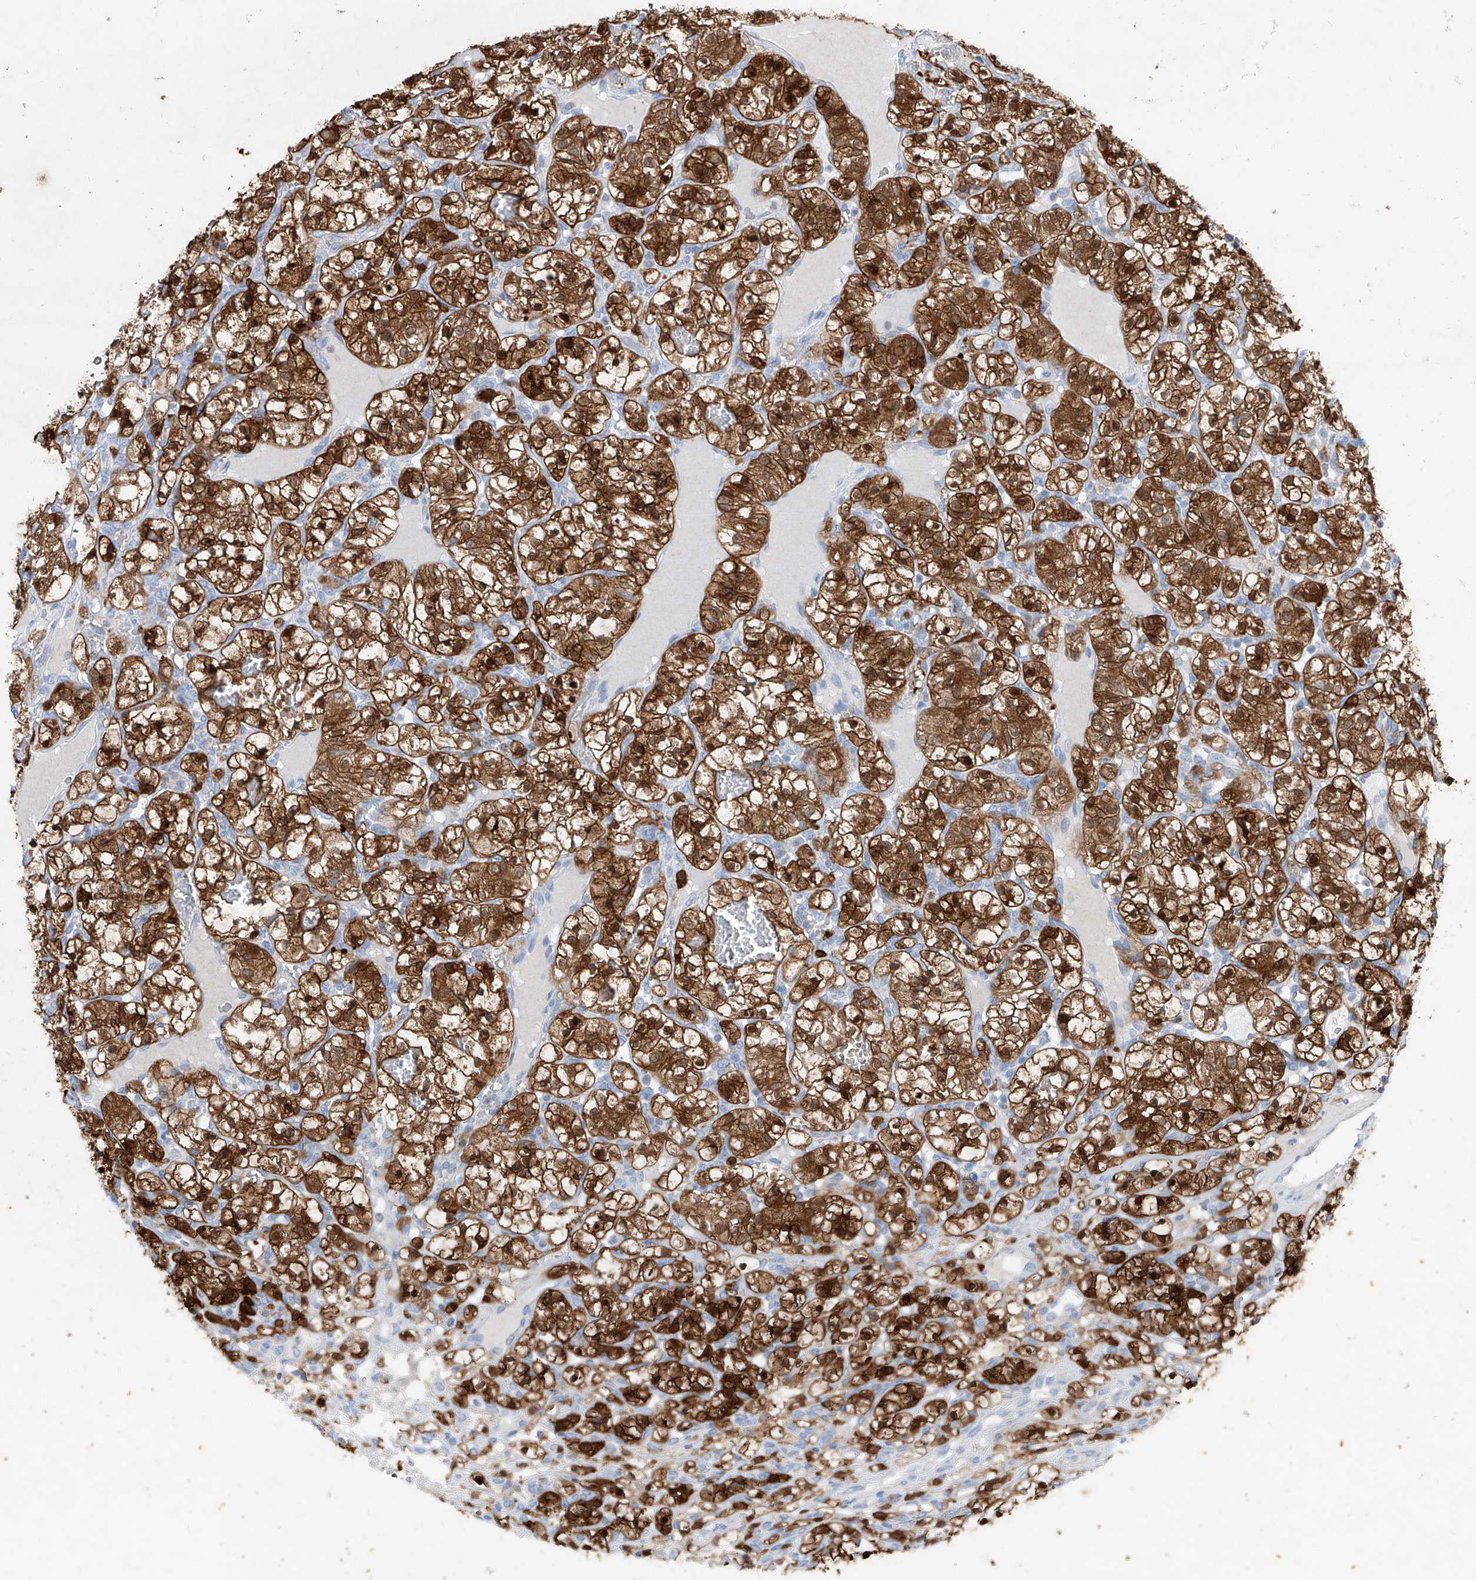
{"staining": {"intensity": "strong", "quantity": ">75%", "location": "cytoplasmic/membranous,nuclear"}, "tissue": "renal cancer", "cell_type": "Tumor cells", "image_type": "cancer", "snomed": [{"axis": "morphology", "description": "Adenocarcinoma, NOS"}, {"axis": "topography", "description": "Kidney"}], "caption": "Tumor cells reveal high levels of strong cytoplasmic/membranous and nuclear staining in about >75% of cells in adenocarcinoma (renal). The staining was performed using DAB, with brown indicating positive protein expression. Nuclei are stained blue with hematoxylin.", "gene": "UFL1", "patient": {"sex": "female", "age": 57}}